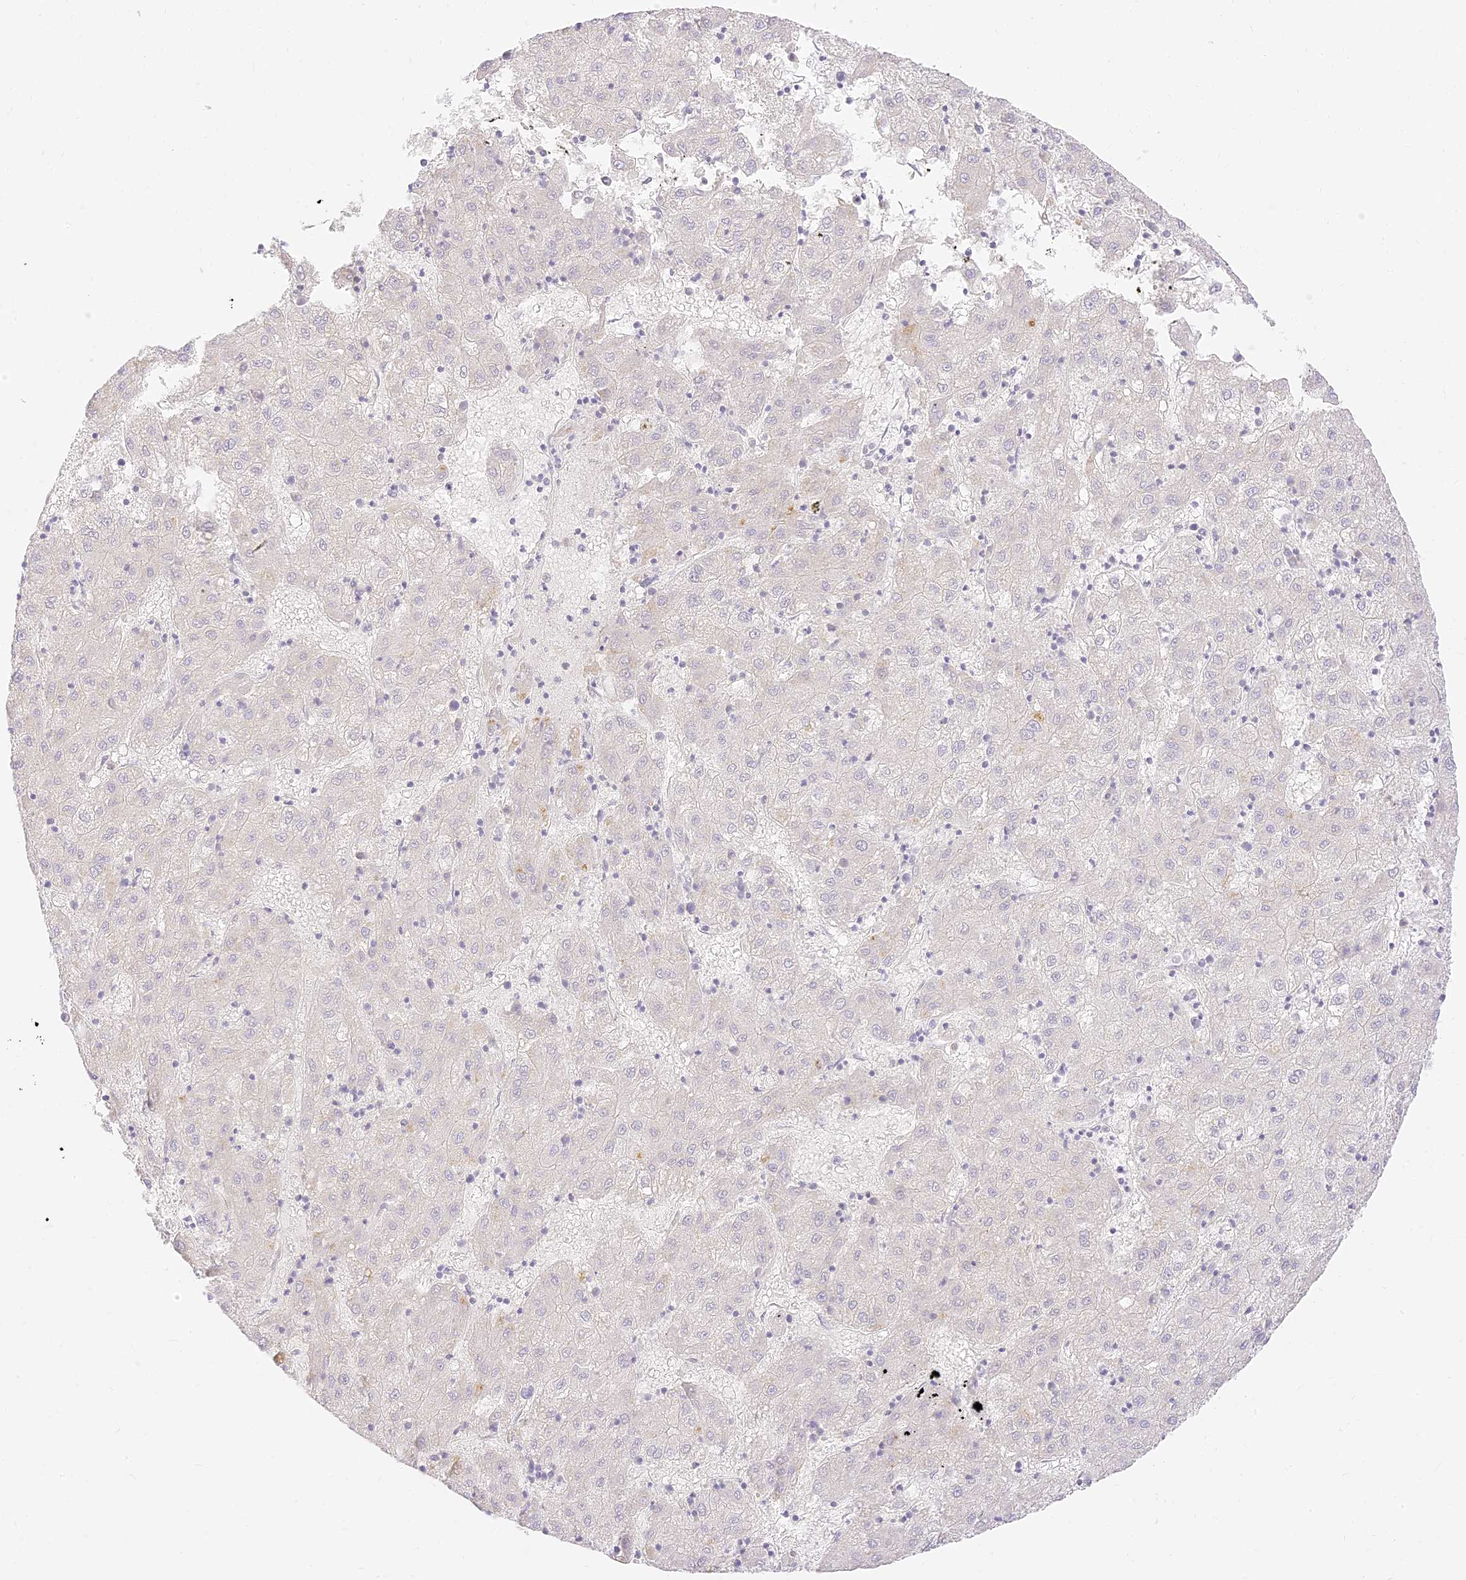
{"staining": {"intensity": "negative", "quantity": "none", "location": "none"}, "tissue": "liver cancer", "cell_type": "Tumor cells", "image_type": "cancer", "snomed": [{"axis": "morphology", "description": "Carcinoma, Hepatocellular, NOS"}, {"axis": "topography", "description": "Liver"}], "caption": "This is an immunohistochemistry (IHC) micrograph of liver hepatocellular carcinoma. There is no expression in tumor cells.", "gene": "SEC13", "patient": {"sex": "male", "age": 72}}